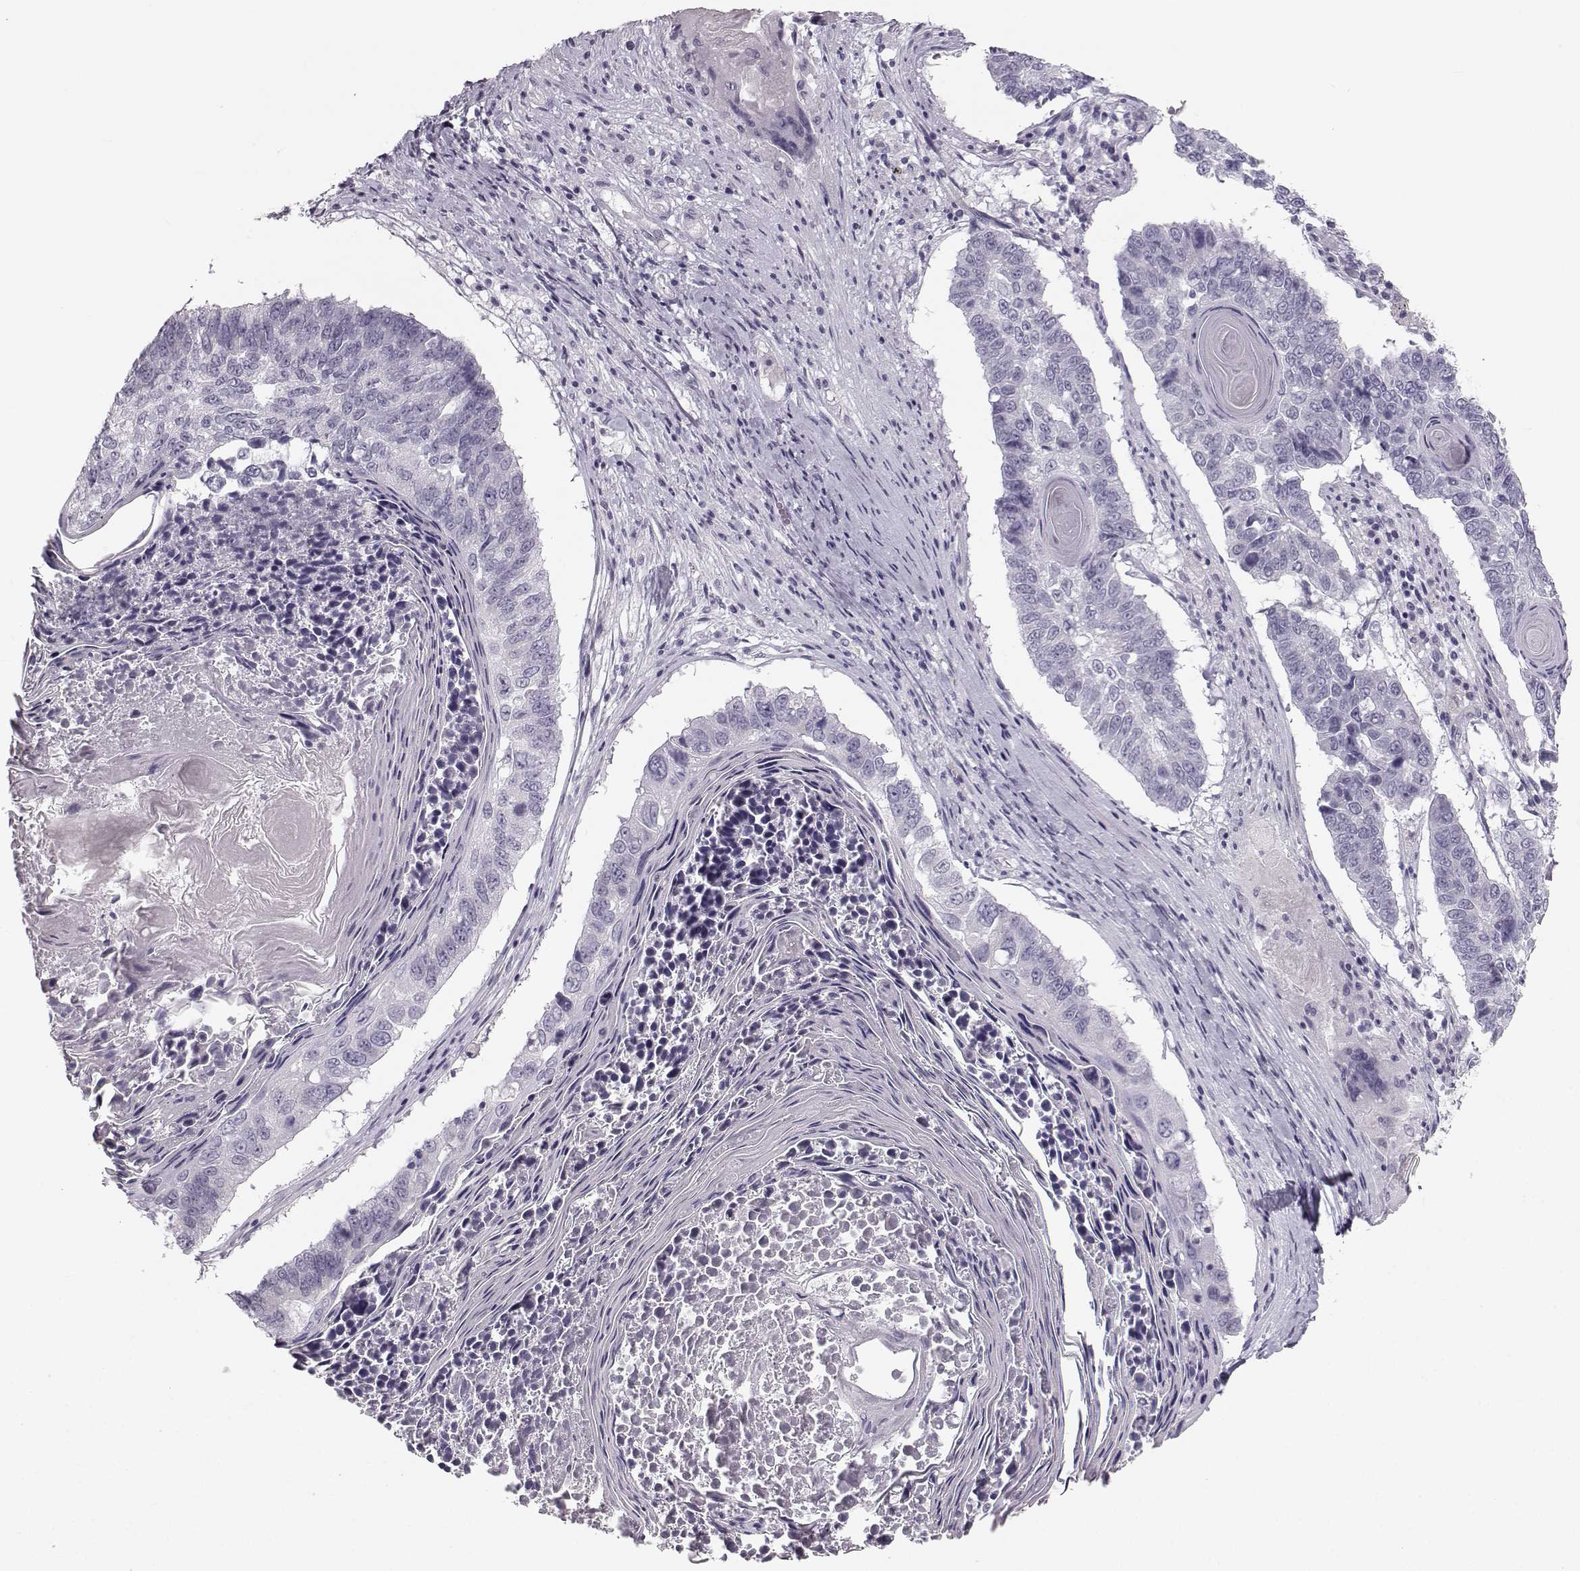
{"staining": {"intensity": "negative", "quantity": "none", "location": "none"}, "tissue": "lung cancer", "cell_type": "Tumor cells", "image_type": "cancer", "snomed": [{"axis": "morphology", "description": "Squamous cell carcinoma, NOS"}, {"axis": "topography", "description": "Lung"}], "caption": "Human lung cancer (squamous cell carcinoma) stained for a protein using IHC demonstrates no positivity in tumor cells.", "gene": "OIP5", "patient": {"sex": "male", "age": 73}}